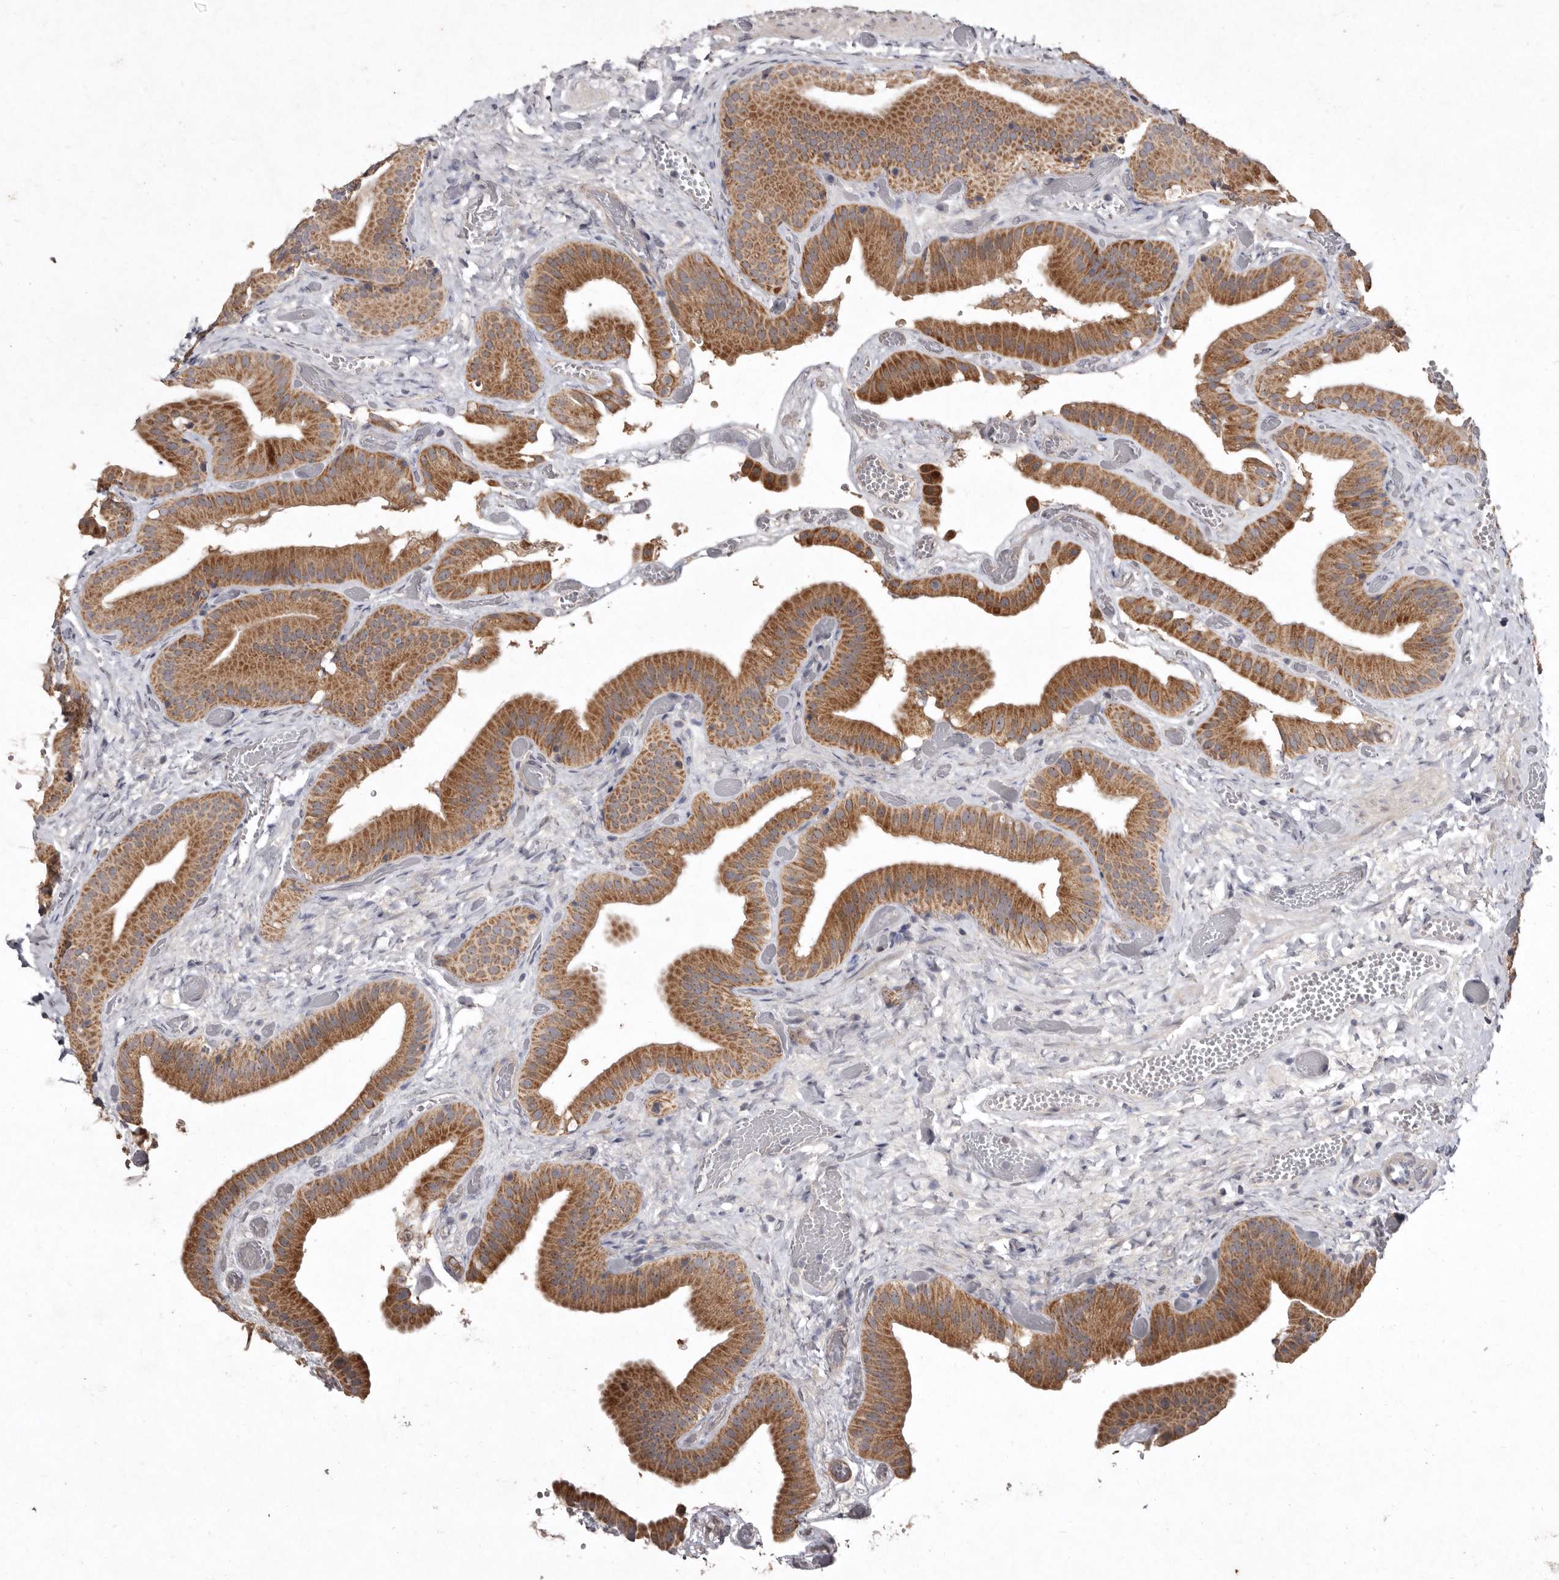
{"staining": {"intensity": "strong", "quantity": ">75%", "location": "cytoplasmic/membranous"}, "tissue": "gallbladder", "cell_type": "Glandular cells", "image_type": "normal", "snomed": [{"axis": "morphology", "description": "Normal tissue, NOS"}, {"axis": "topography", "description": "Gallbladder"}], "caption": "This image exhibits benign gallbladder stained with immunohistochemistry to label a protein in brown. The cytoplasmic/membranous of glandular cells show strong positivity for the protein. Nuclei are counter-stained blue.", "gene": "FLAD1", "patient": {"sex": "female", "age": 64}}